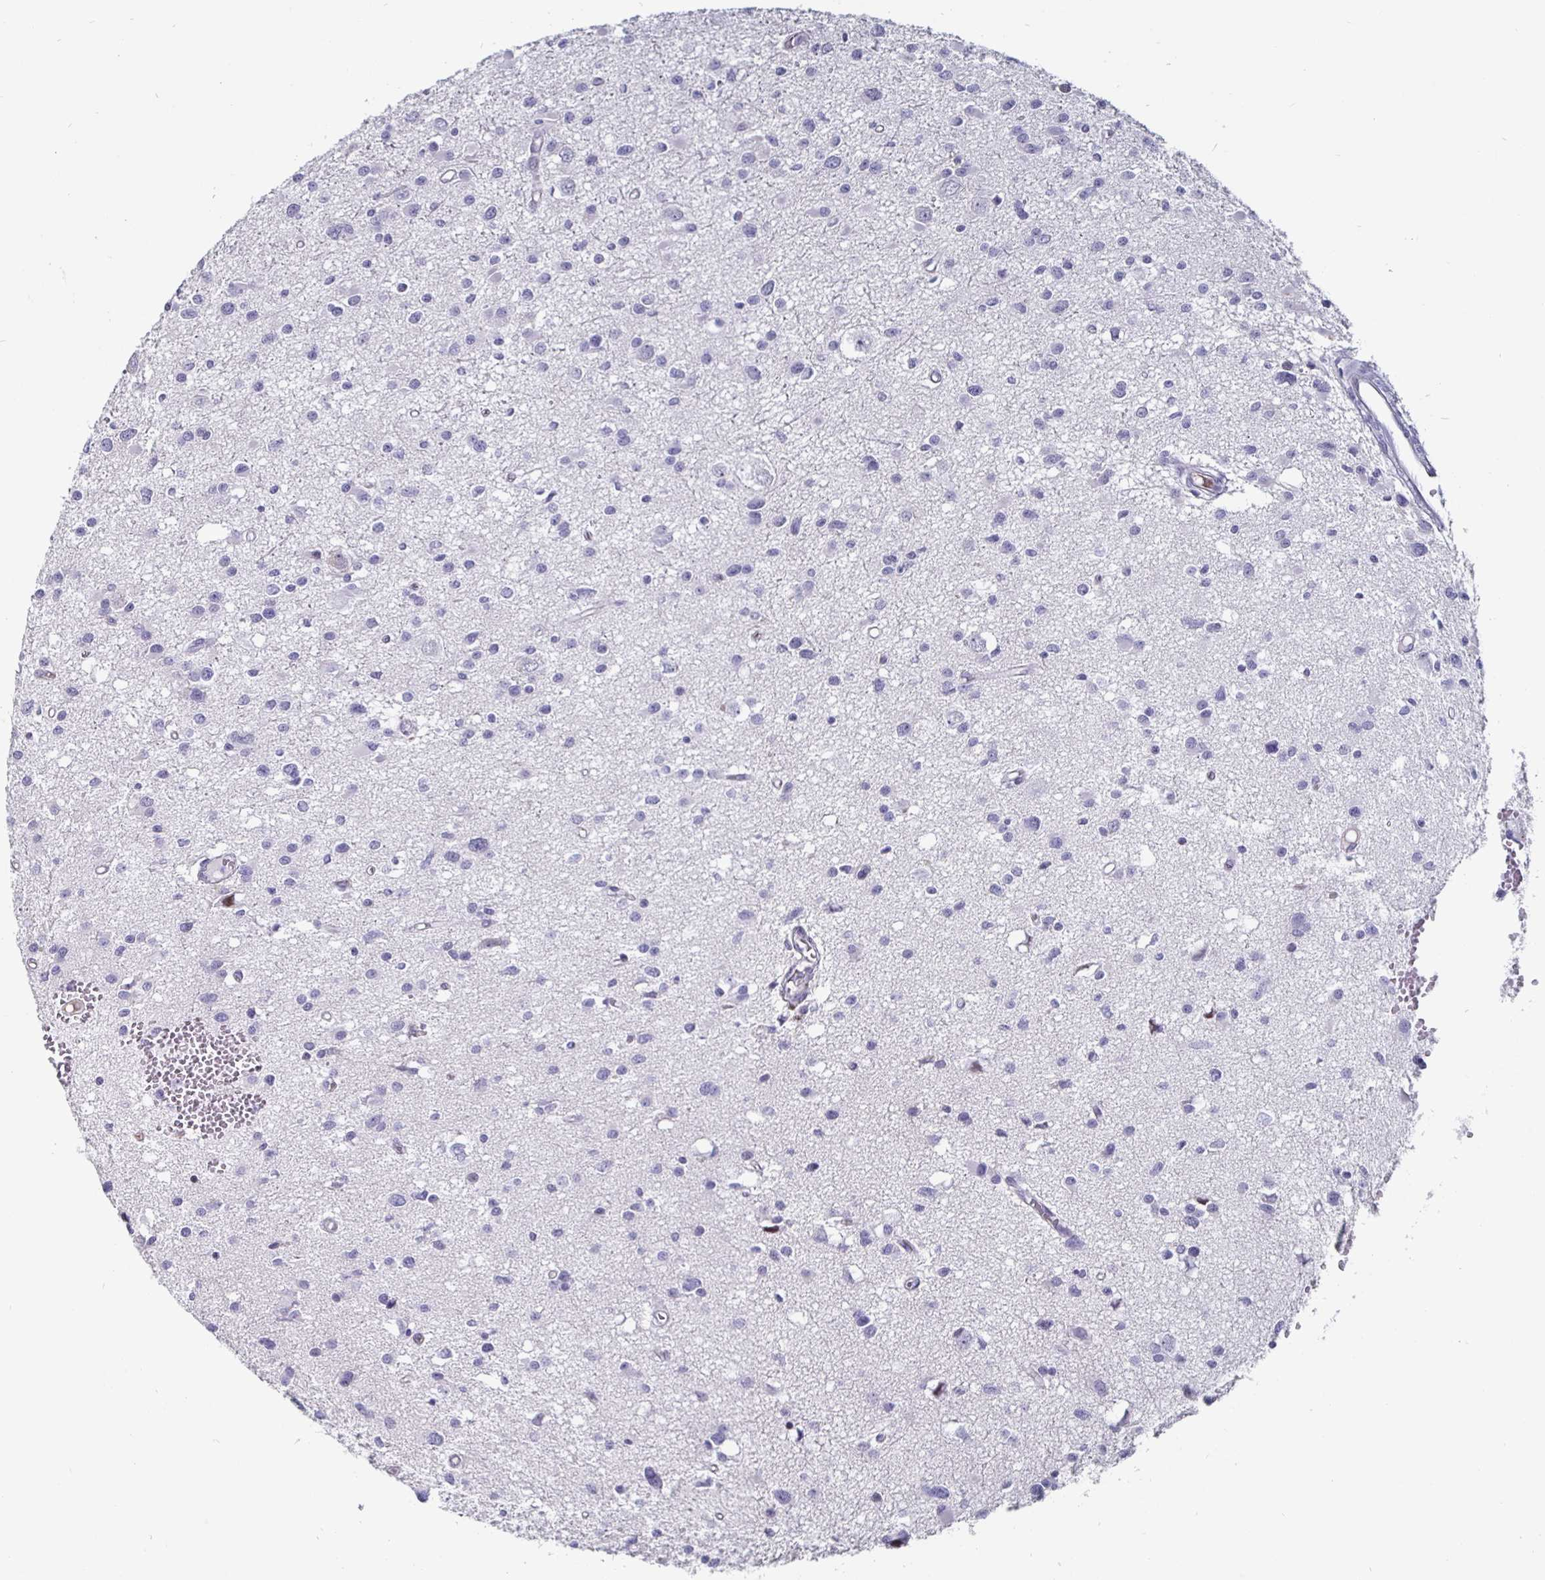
{"staining": {"intensity": "negative", "quantity": "none", "location": "none"}, "tissue": "glioma", "cell_type": "Tumor cells", "image_type": "cancer", "snomed": [{"axis": "morphology", "description": "Glioma, malignant, High grade"}, {"axis": "topography", "description": "Brain"}], "caption": "Tumor cells are negative for brown protein staining in glioma. (DAB (3,3'-diaminobenzidine) immunohistochemistry, high magnification).", "gene": "OOSP2", "patient": {"sex": "male", "age": 54}}